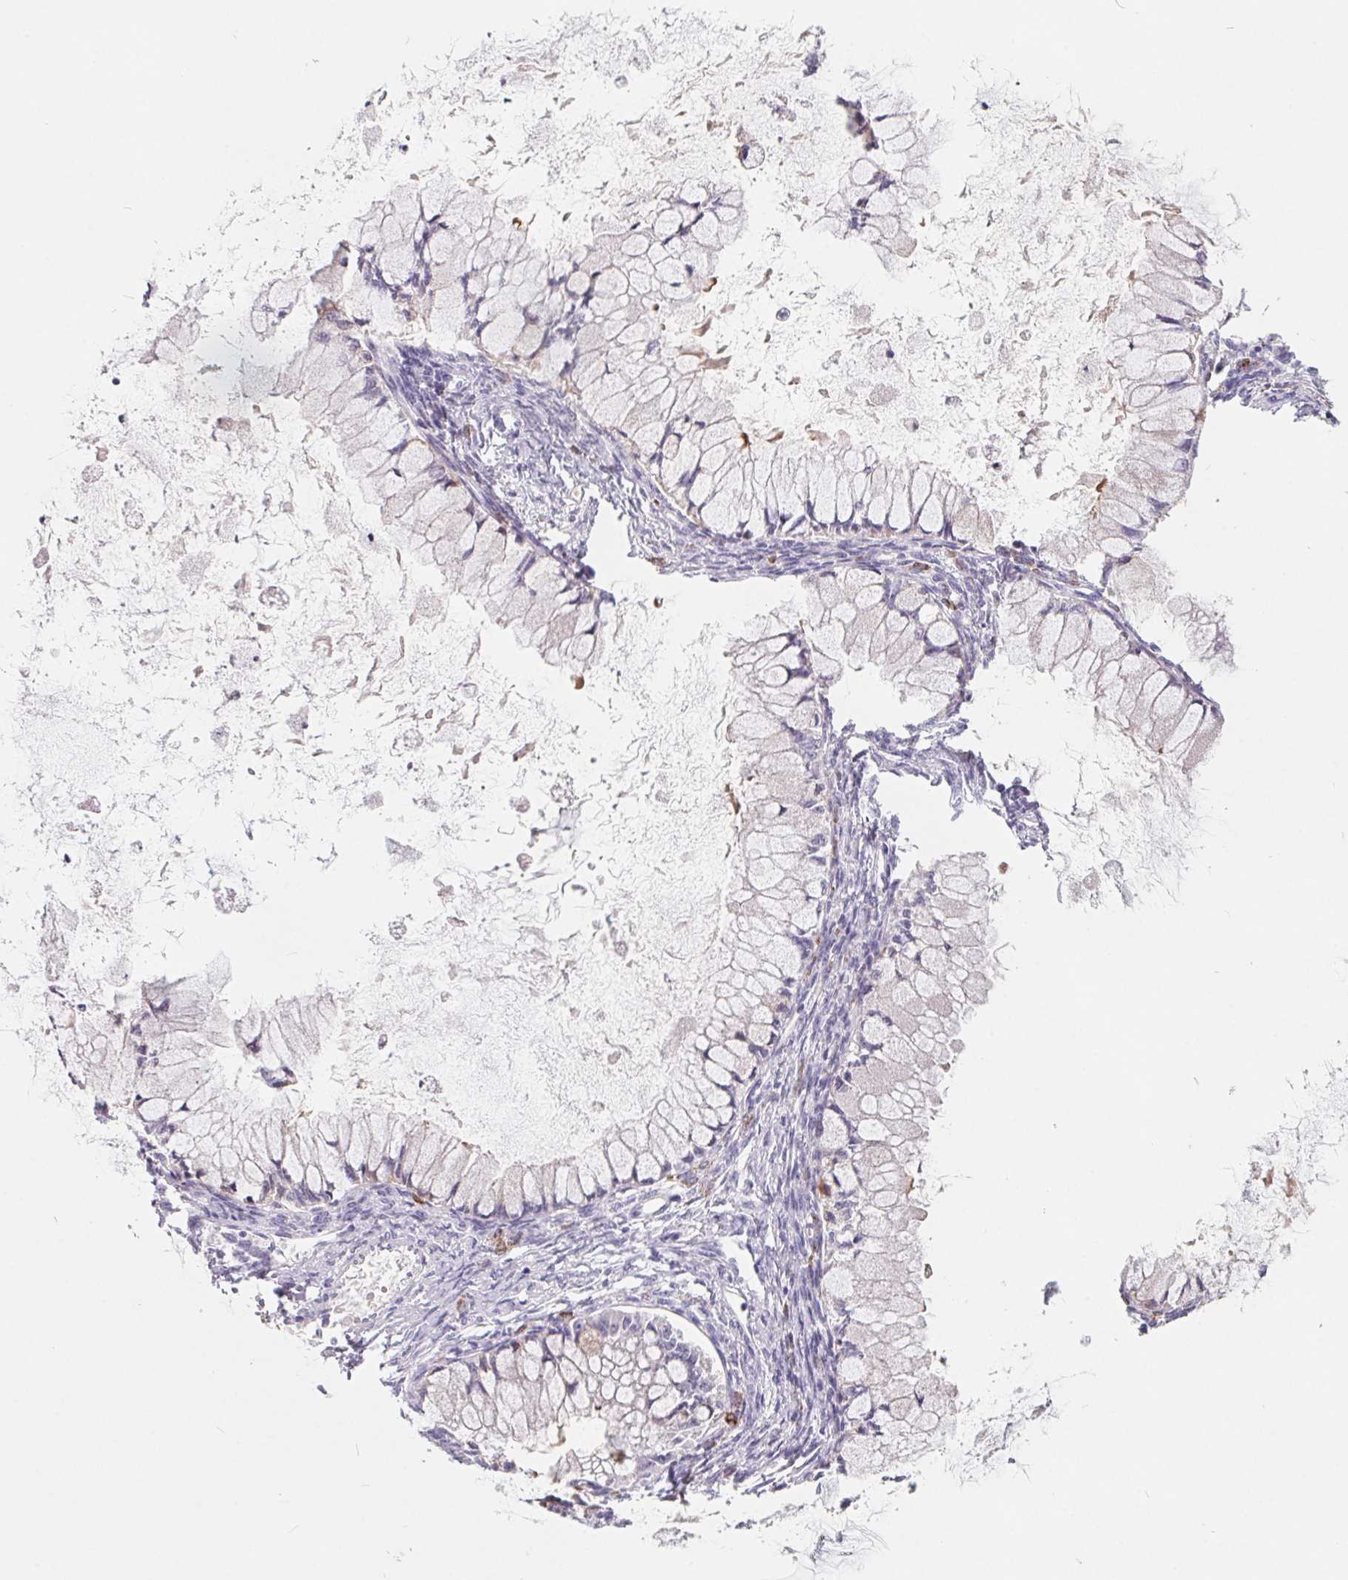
{"staining": {"intensity": "negative", "quantity": "none", "location": "none"}, "tissue": "ovarian cancer", "cell_type": "Tumor cells", "image_type": "cancer", "snomed": [{"axis": "morphology", "description": "Cystadenocarcinoma, mucinous, NOS"}, {"axis": "topography", "description": "Ovary"}], "caption": "A photomicrograph of mucinous cystadenocarcinoma (ovarian) stained for a protein exhibits no brown staining in tumor cells.", "gene": "FDX1", "patient": {"sex": "female", "age": 34}}